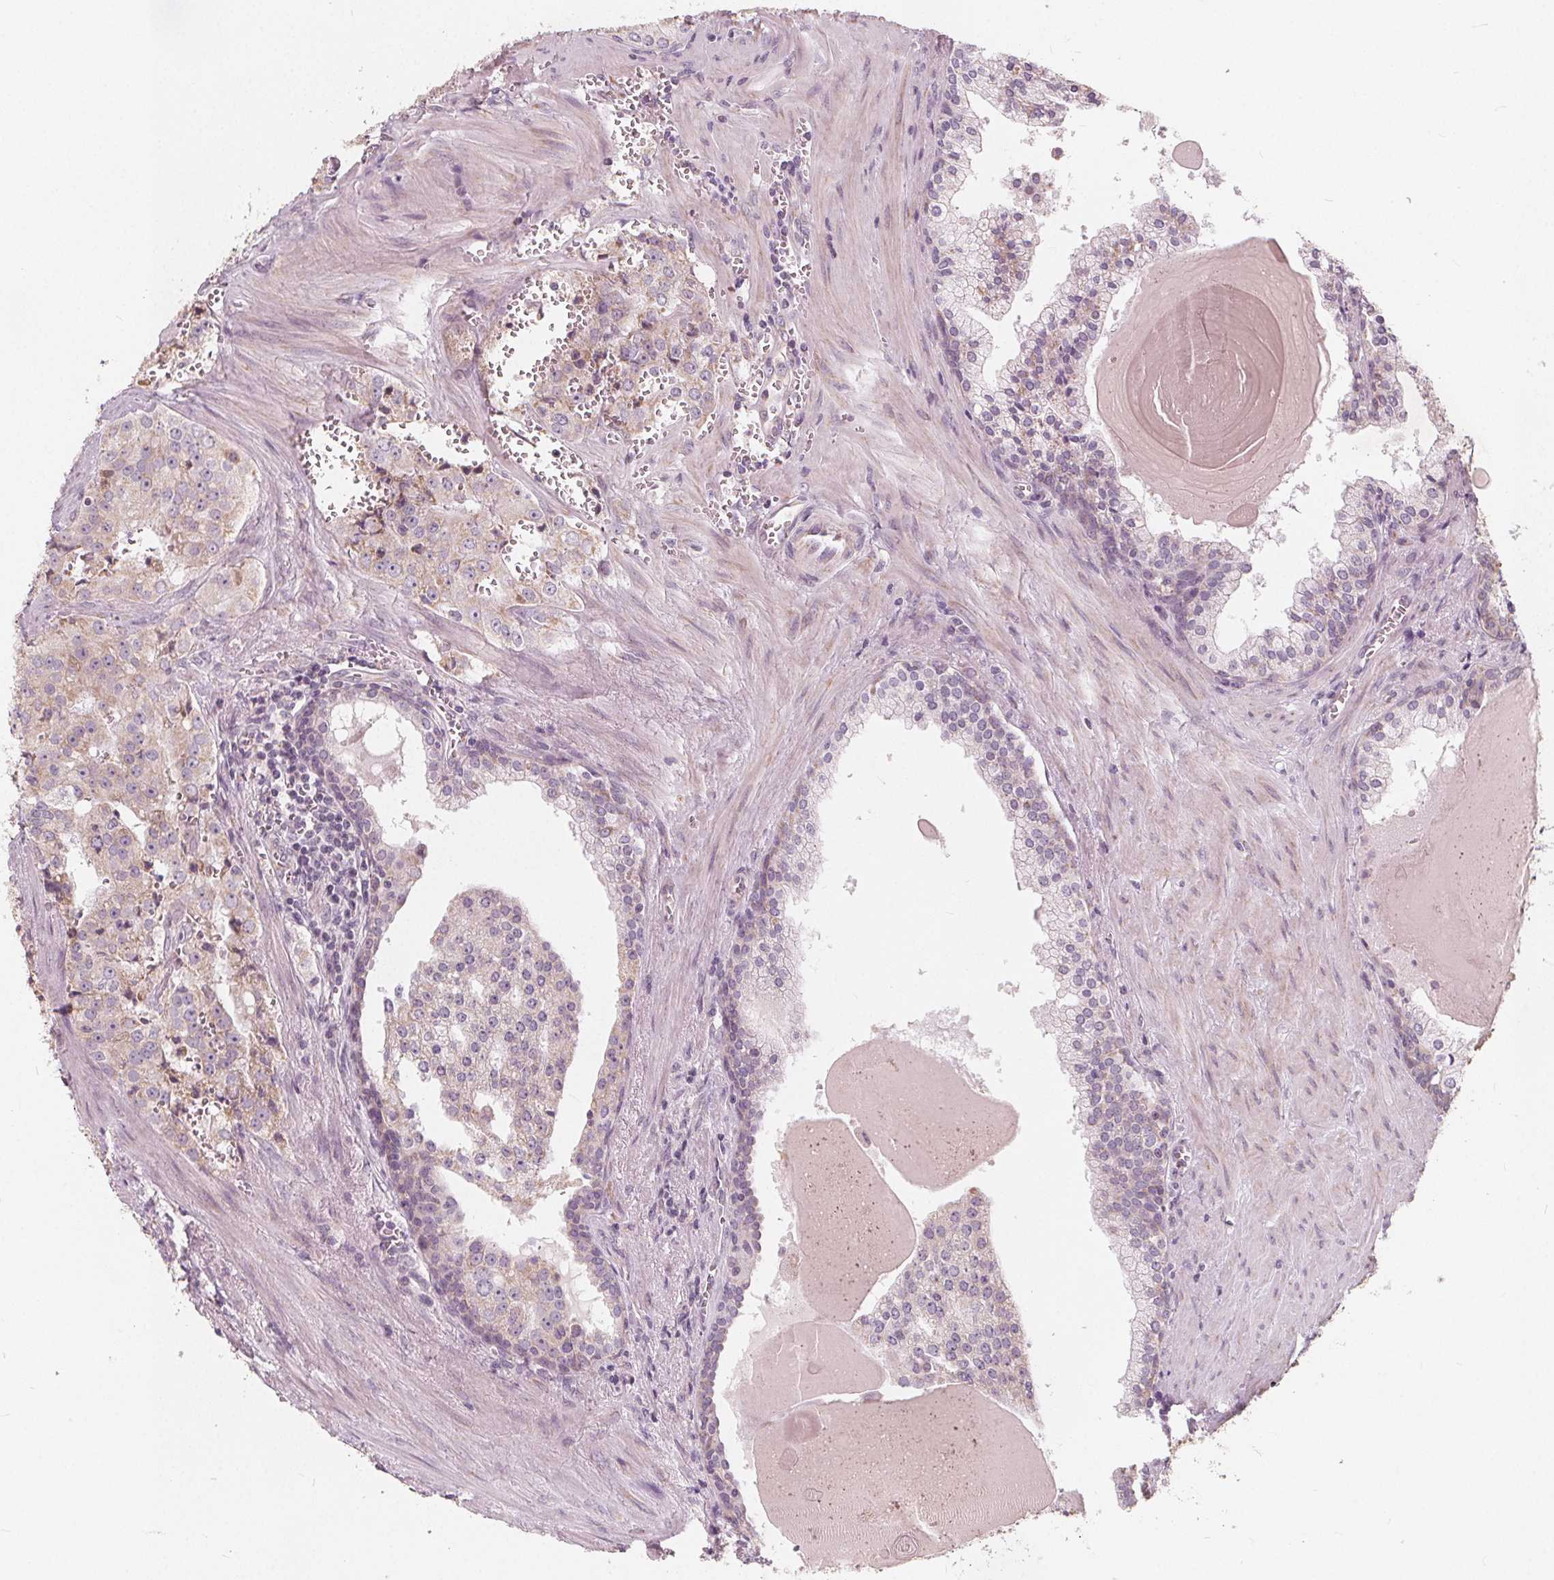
{"staining": {"intensity": "weak", "quantity": "25%-75%", "location": "cytoplasmic/membranous"}, "tissue": "prostate cancer", "cell_type": "Tumor cells", "image_type": "cancer", "snomed": [{"axis": "morphology", "description": "Adenocarcinoma, High grade"}, {"axis": "topography", "description": "Prostate"}], "caption": "This micrograph exhibits immunohistochemistry (IHC) staining of prostate cancer, with low weak cytoplasmic/membranous staining in about 25%-75% of tumor cells.", "gene": "NUP210L", "patient": {"sex": "male", "age": 68}}